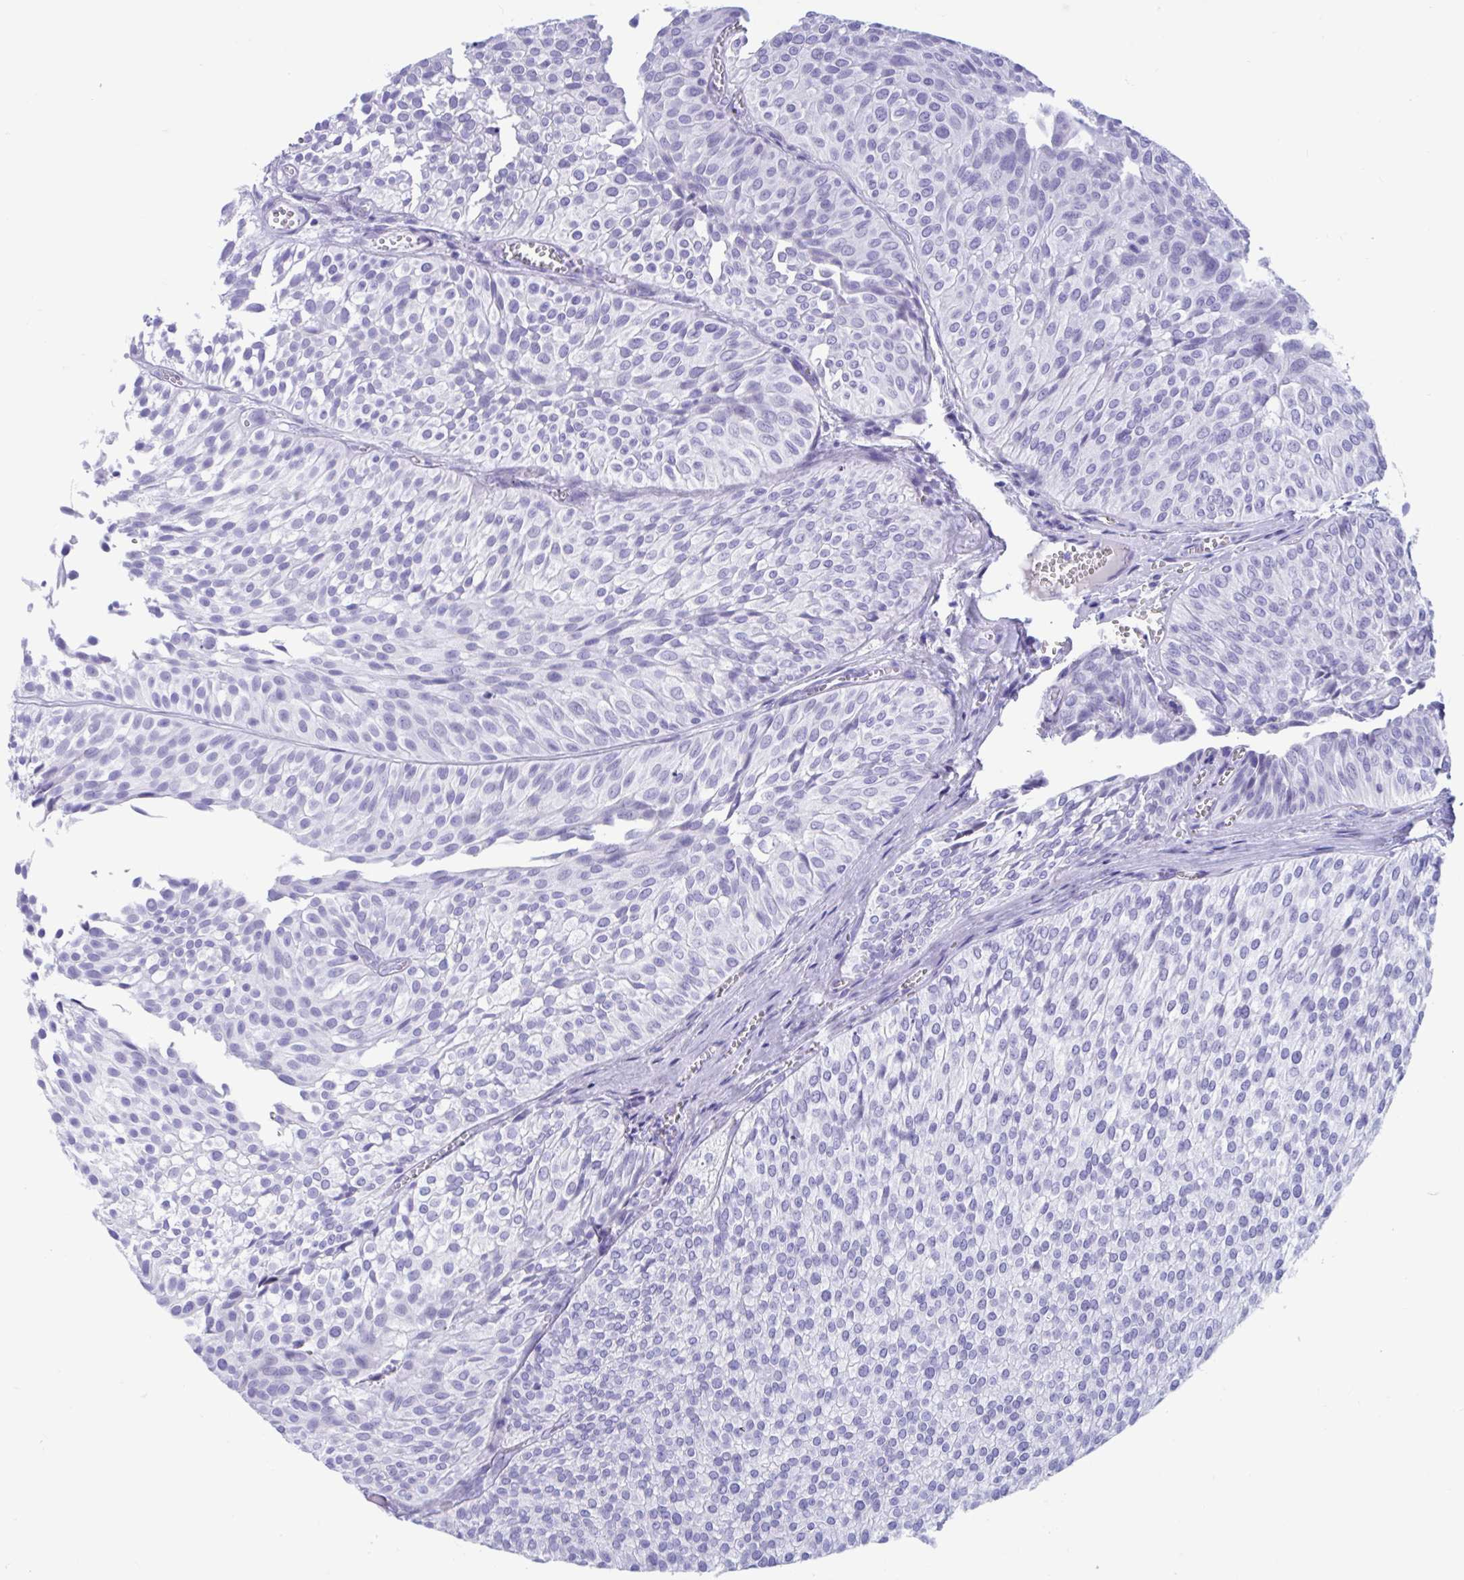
{"staining": {"intensity": "negative", "quantity": "none", "location": "none"}, "tissue": "urothelial cancer", "cell_type": "Tumor cells", "image_type": "cancer", "snomed": [{"axis": "morphology", "description": "Urothelial carcinoma, Low grade"}, {"axis": "topography", "description": "Urinary bladder"}], "caption": "The photomicrograph reveals no significant positivity in tumor cells of urothelial cancer.", "gene": "TMEM35A", "patient": {"sex": "male", "age": 91}}